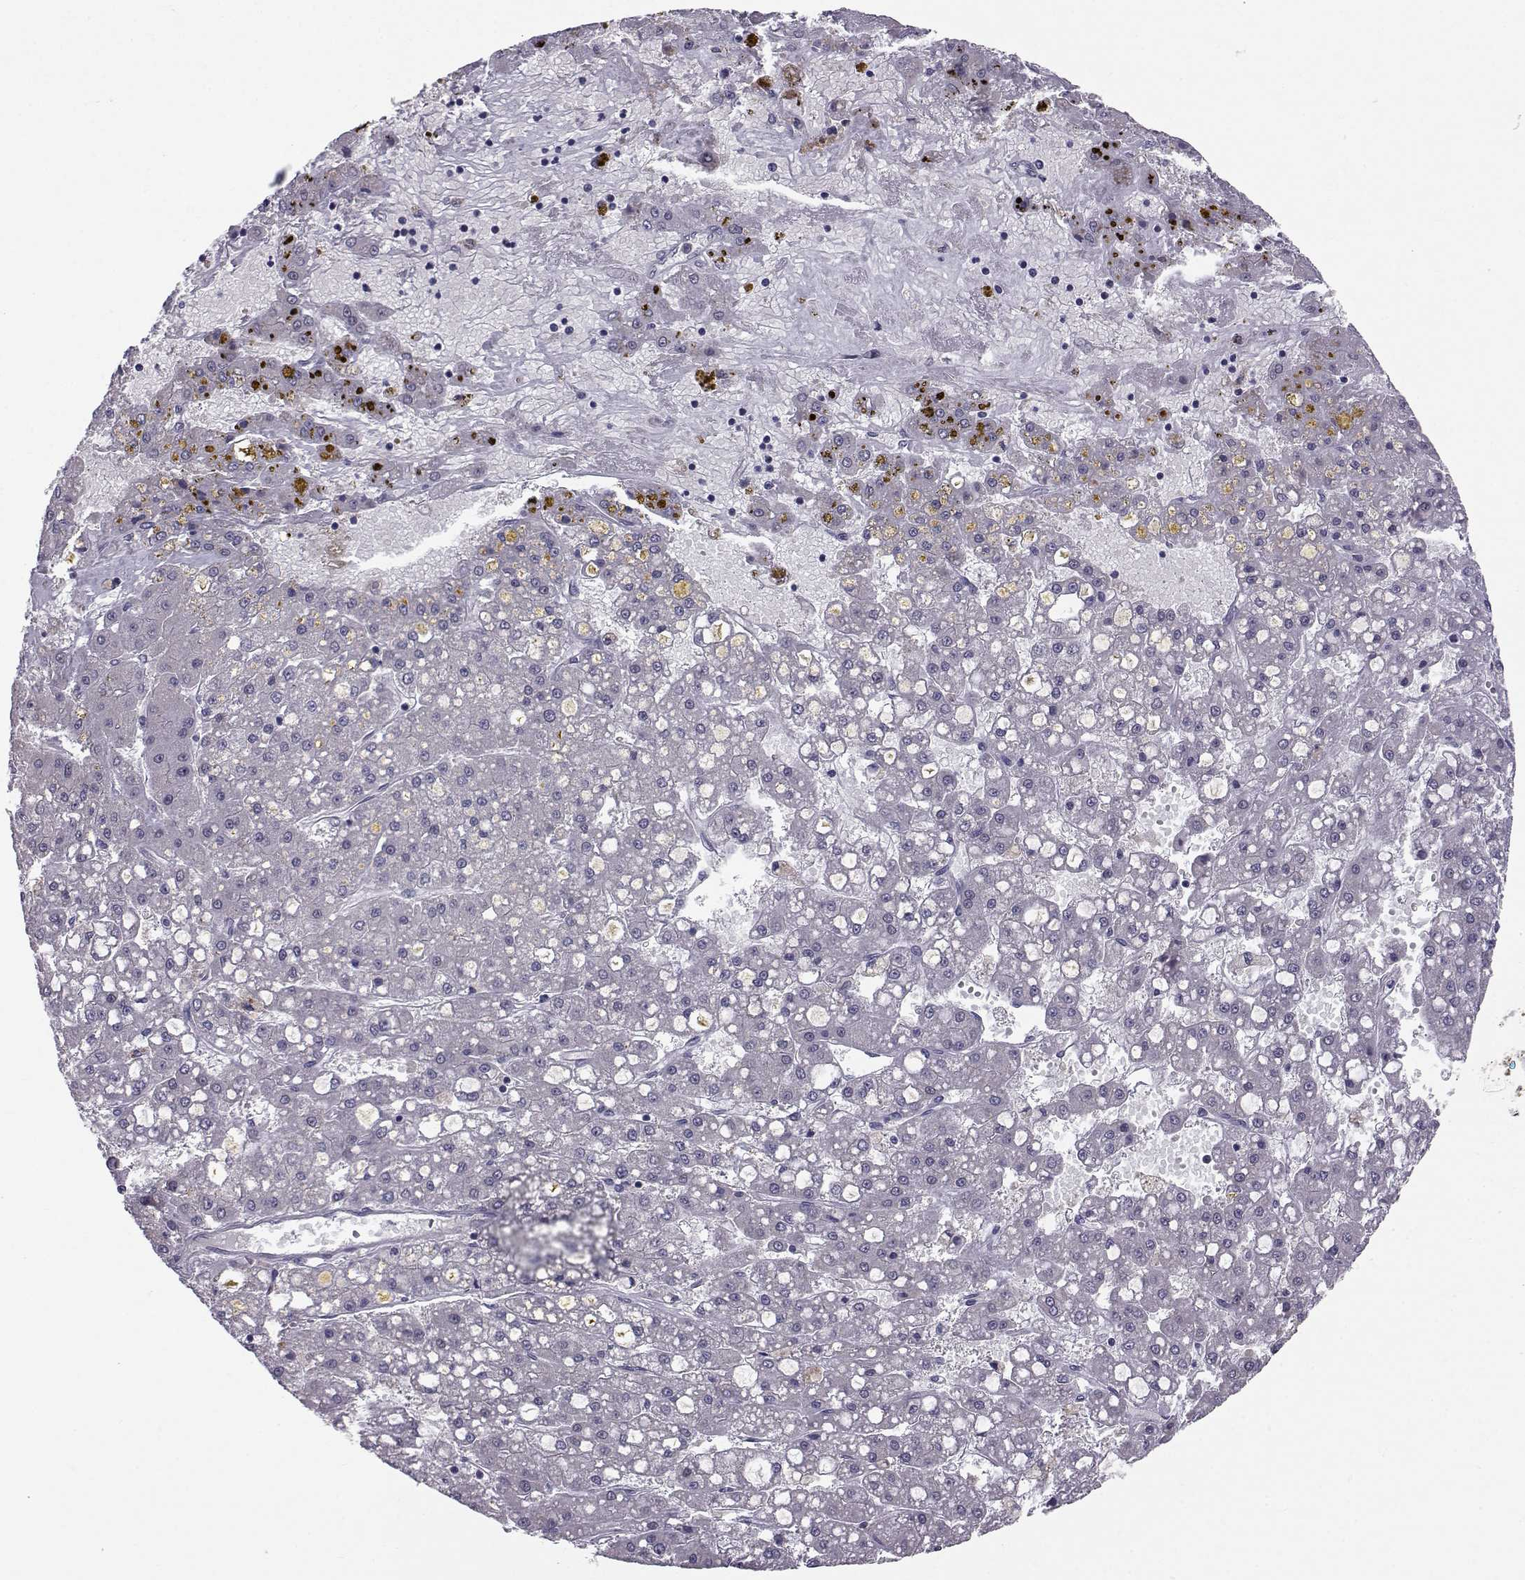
{"staining": {"intensity": "negative", "quantity": "none", "location": "none"}, "tissue": "liver cancer", "cell_type": "Tumor cells", "image_type": "cancer", "snomed": [{"axis": "morphology", "description": "Carcinoma, Hepatocellular, NOS"}, {"axis": "topography", "description": "Liver"}], "caption": "DAB (3,3'-diaminobenzidine) immunohistochemical staining of human liver hepatocellular carcinoma exhibits no significant positivity in tumor cells.", "gene": "PEX5L", "patient": {"sex": "male", "age": 67}}